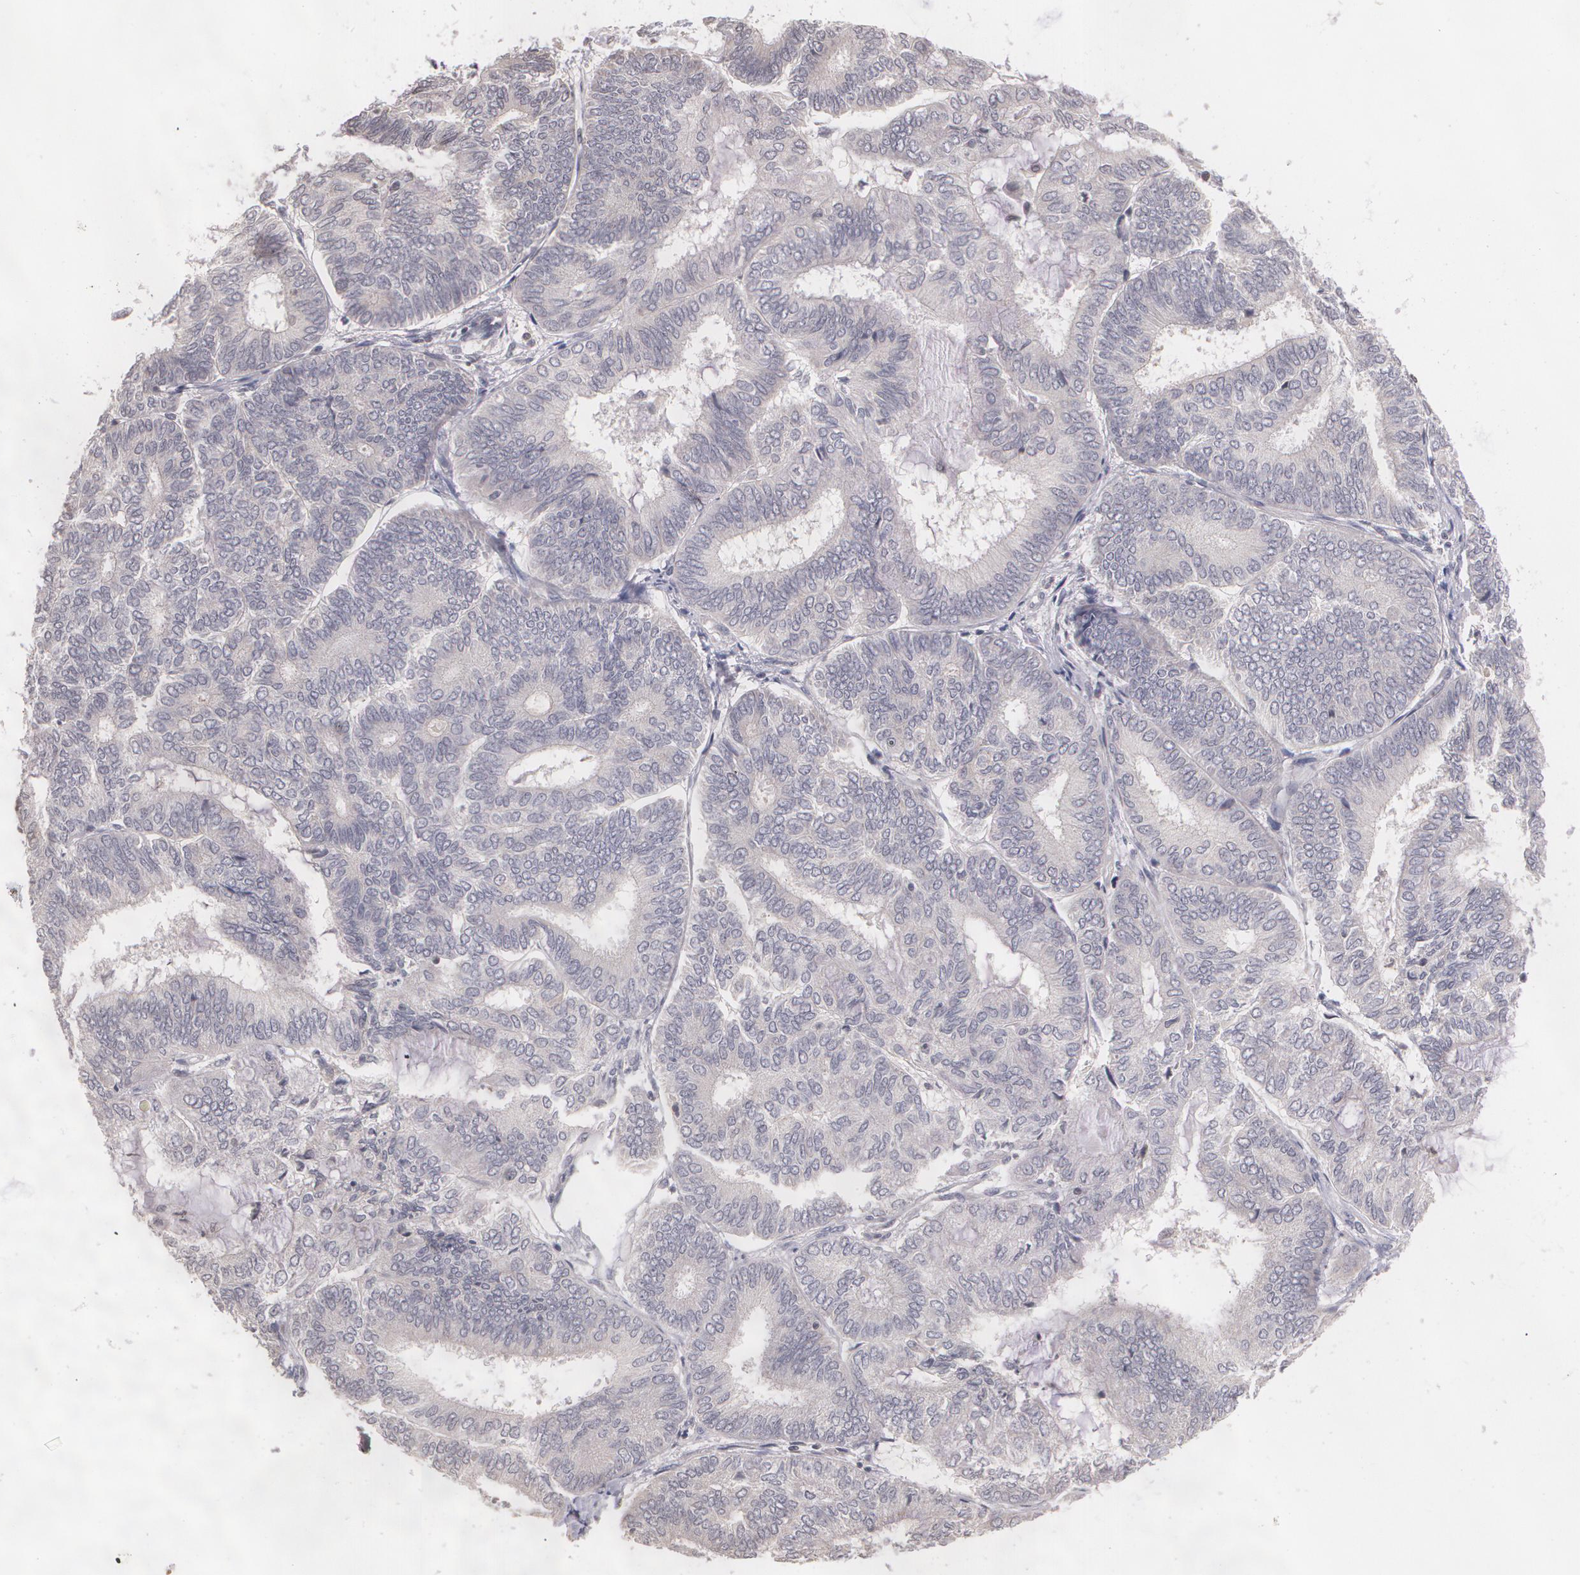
{"staining": {"intensity": "negative", "quantity": "none", "location": "none"}, "tissue": "endometrial cancer", "cell_type": "Tumor cells", "image_type": "cancer", "snomed": [{"axis": "morphology", "description": "Adenocarcinoma, NOS"}, {"axis": "topography", "description": "Endometrium"}], "caption": "The immunohistochemistry (IHC) micrograph has no significant positivity in tumor cells of adenocarcinoma (endometrial) tissue.", "gene": "THRB", "patient": {"sex": "female", "age": 59}}